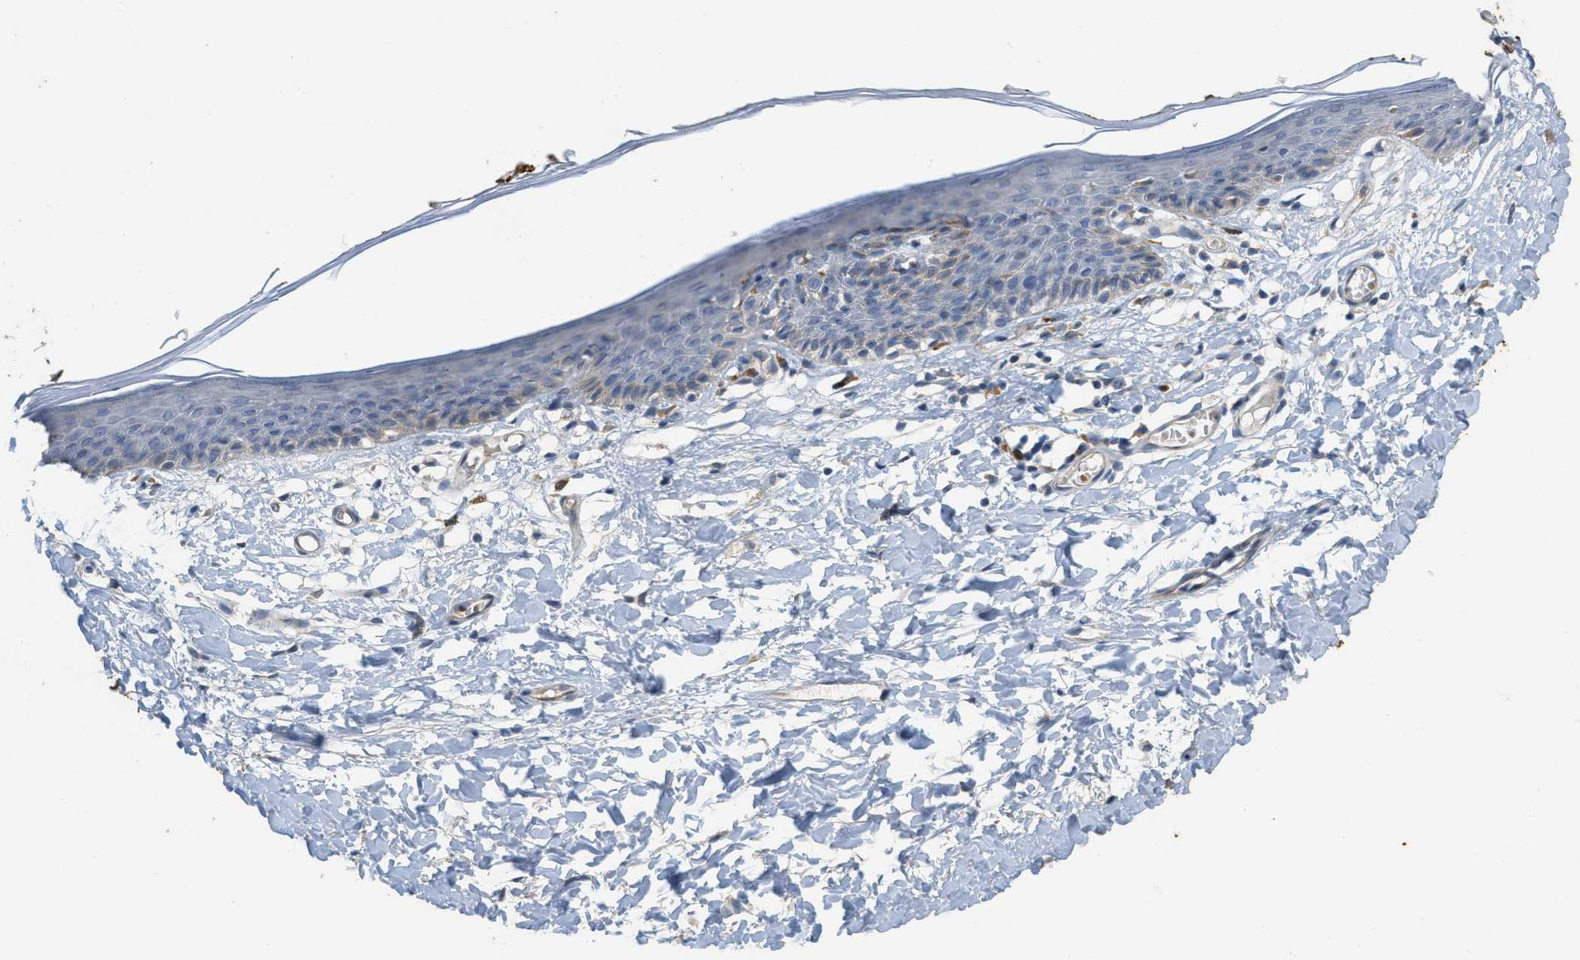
{"staining": {"intensity": "weak", "quantity": "<25%", "location": "cytoplasmic/membranous"}, "tissue": "skin", "cell_type": "Epidermal cells", "image_type": "normal", "snomed": [{"axis": "morphology", "description": "Normal tissue, NOS"}, {"axis": "topography", "description": "Vulva"}], "caption": "This micrograph is of benign skin stained with immunohistochemistry to label a protein in brown with the nuclei are counter-stained blue. There is no staining in epidermal cells. The staining was performed using DAB (3,3'-diaminobenzidine) to visualize the protein expression in brown, while the nuclei were stained in blue with hematoxylin (Magnification: 20x).", "gene": "MRS2", "patient": {"sex": "female", "age": 54}}